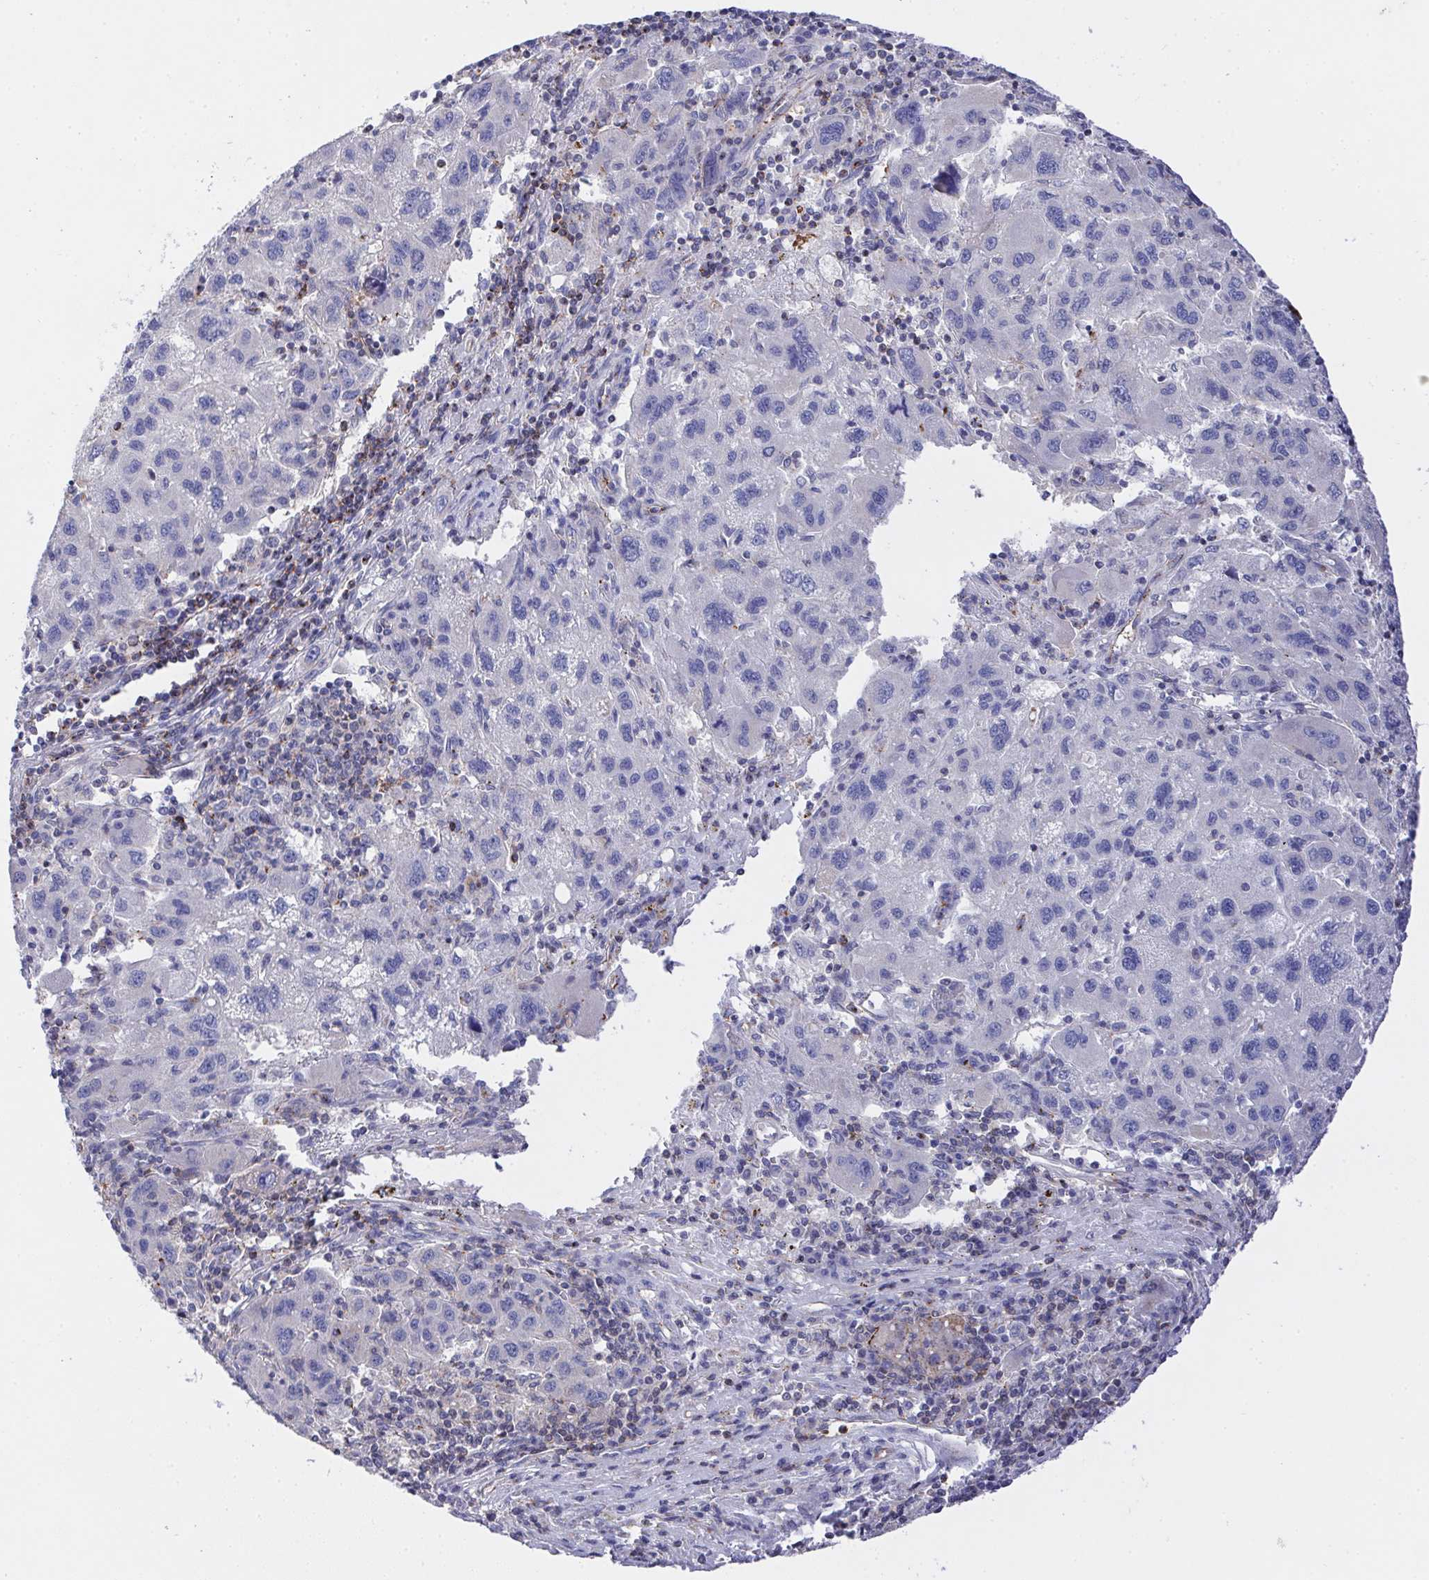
{"staining": {"intensity": "negative", "quantity": "none", "location": "none"}, "tissue": "liver cancer", "cell_type": "Tumor cells", "image_type": "cancer", "snomed": [{"axis": "morphology", "description": "Carcinoma, Hepatocellular, NOS"}, {"axis": "topography", "description": "Liver"}], "caption": "The micrograph exhibits no staining of tumor cells in hepatocellular carcinoma (liver).", "gene": "PRG3", "patient": {"sex": "female", "age": 77}}